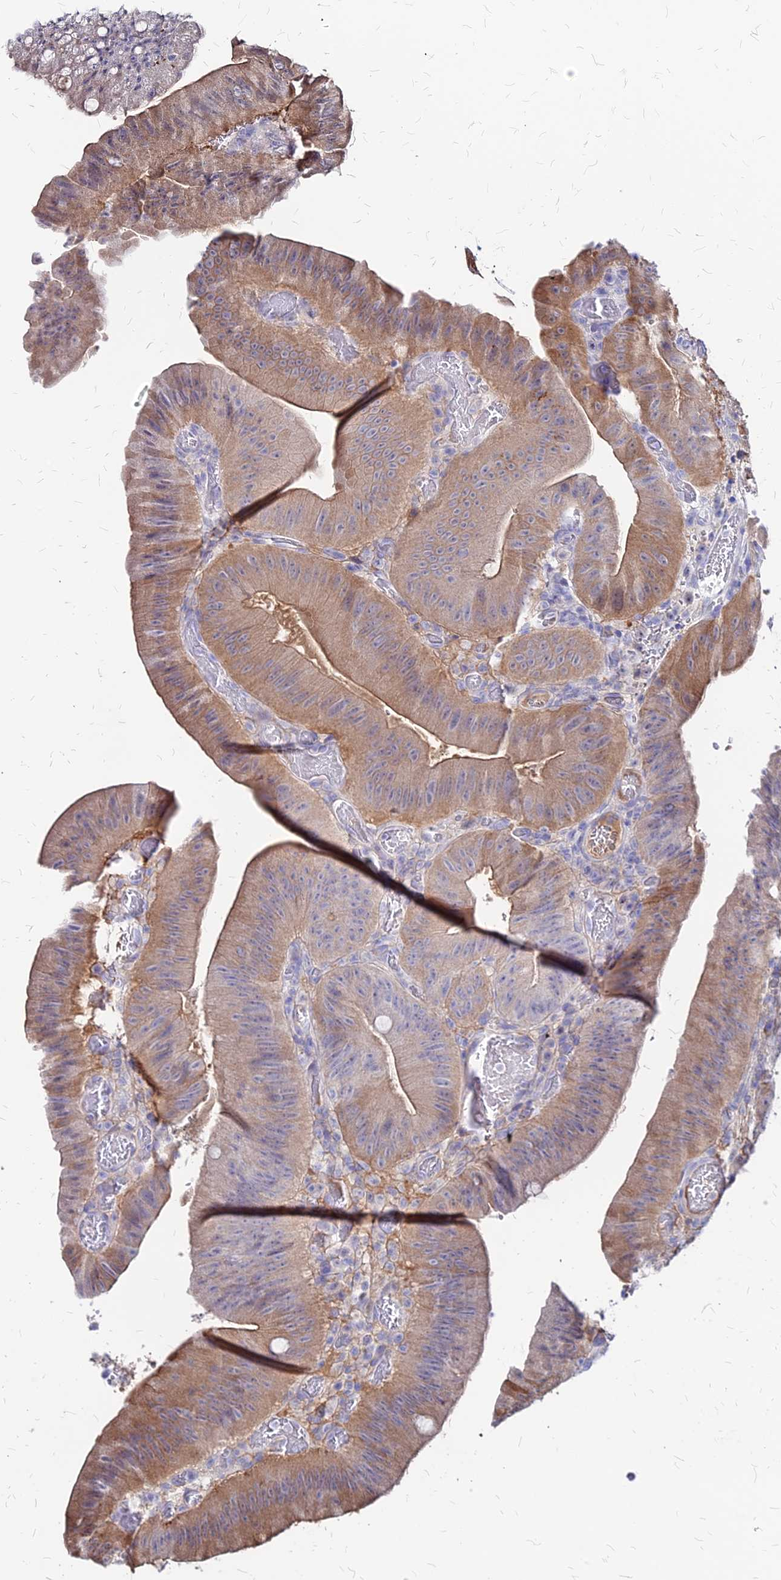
{"staining": {"intensity": "moderate", "quantity": "25%-75%", "location": "cytoplasmic/membranous"}, "tissue": "colorectal cancer", "cell_type": "Tumor cells", "image_type": "cancer", "snomed": [{"axis": "morphology", "description": "Adenocarcinoma, NOS"}, {"axis": "topography", "description": "Colon"}], "caption": "Human colorectal adenocarcinoma stained with a brown dye displays moderate cytoplasmic/membranous positive expression in approximately 25%-75% of tumor cells.", "gene": "ACSM6", "patient": {"sex": "female", "age": 43}}